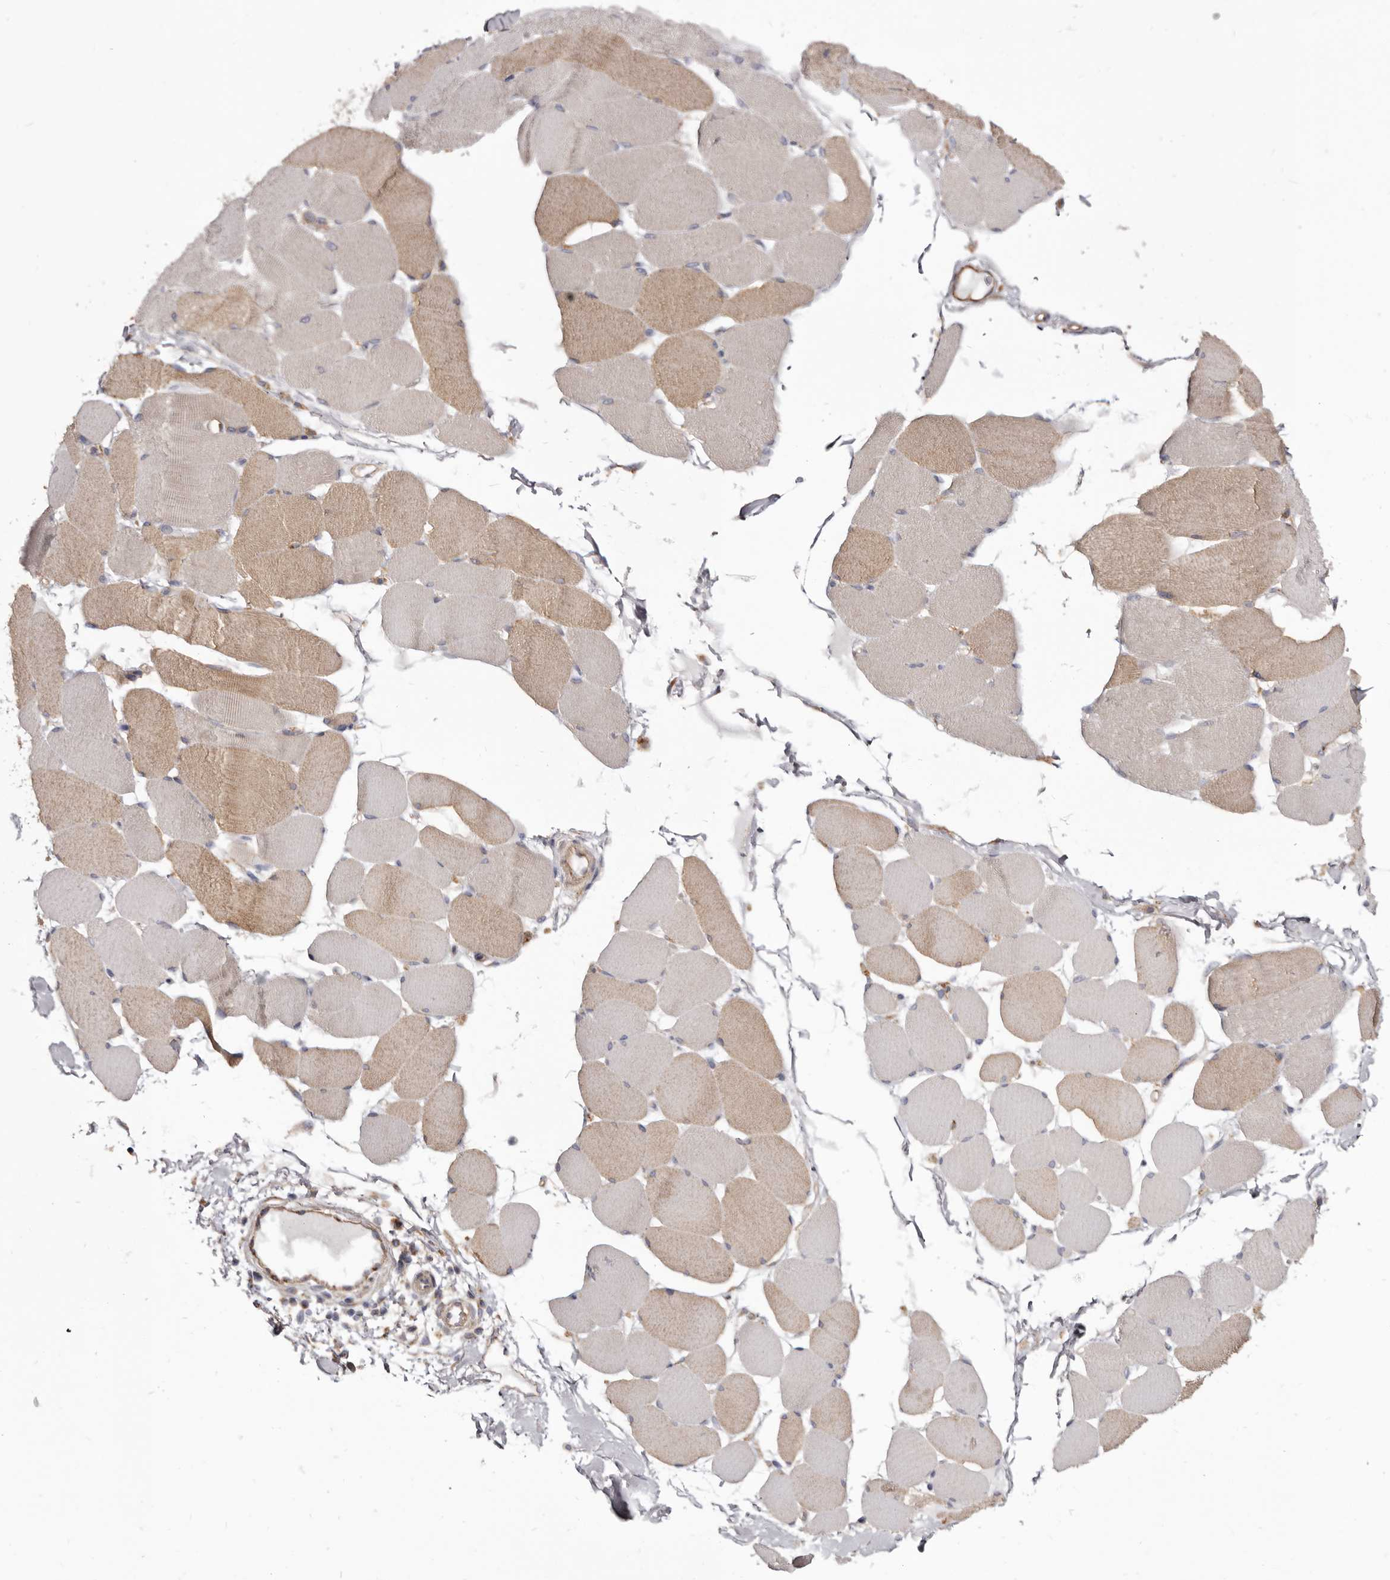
{"staining": {"intensity": "weak", "quantity": "25%-75%", "location": "cytoplasmic/membranous"}, "tissue": "skeletal muscle", "cell_type": "Myocytes", "image_type": "normal", "snomed": [{"axis": "morphology", "description": "Normal tissue, NOS"}, {"axis": "topography", "description": "Skin"}, {"axis": "topography", "description": "Skeletal muscle"}], "caption": "Skeletal muscle stained with immunohistochemistry (IHC) shows weak cytoplasmic/membranous expression in approximately 25%-75% of myocytes.", "gene": "TPD52", "patient": {"sex": "male", "age": 83}}